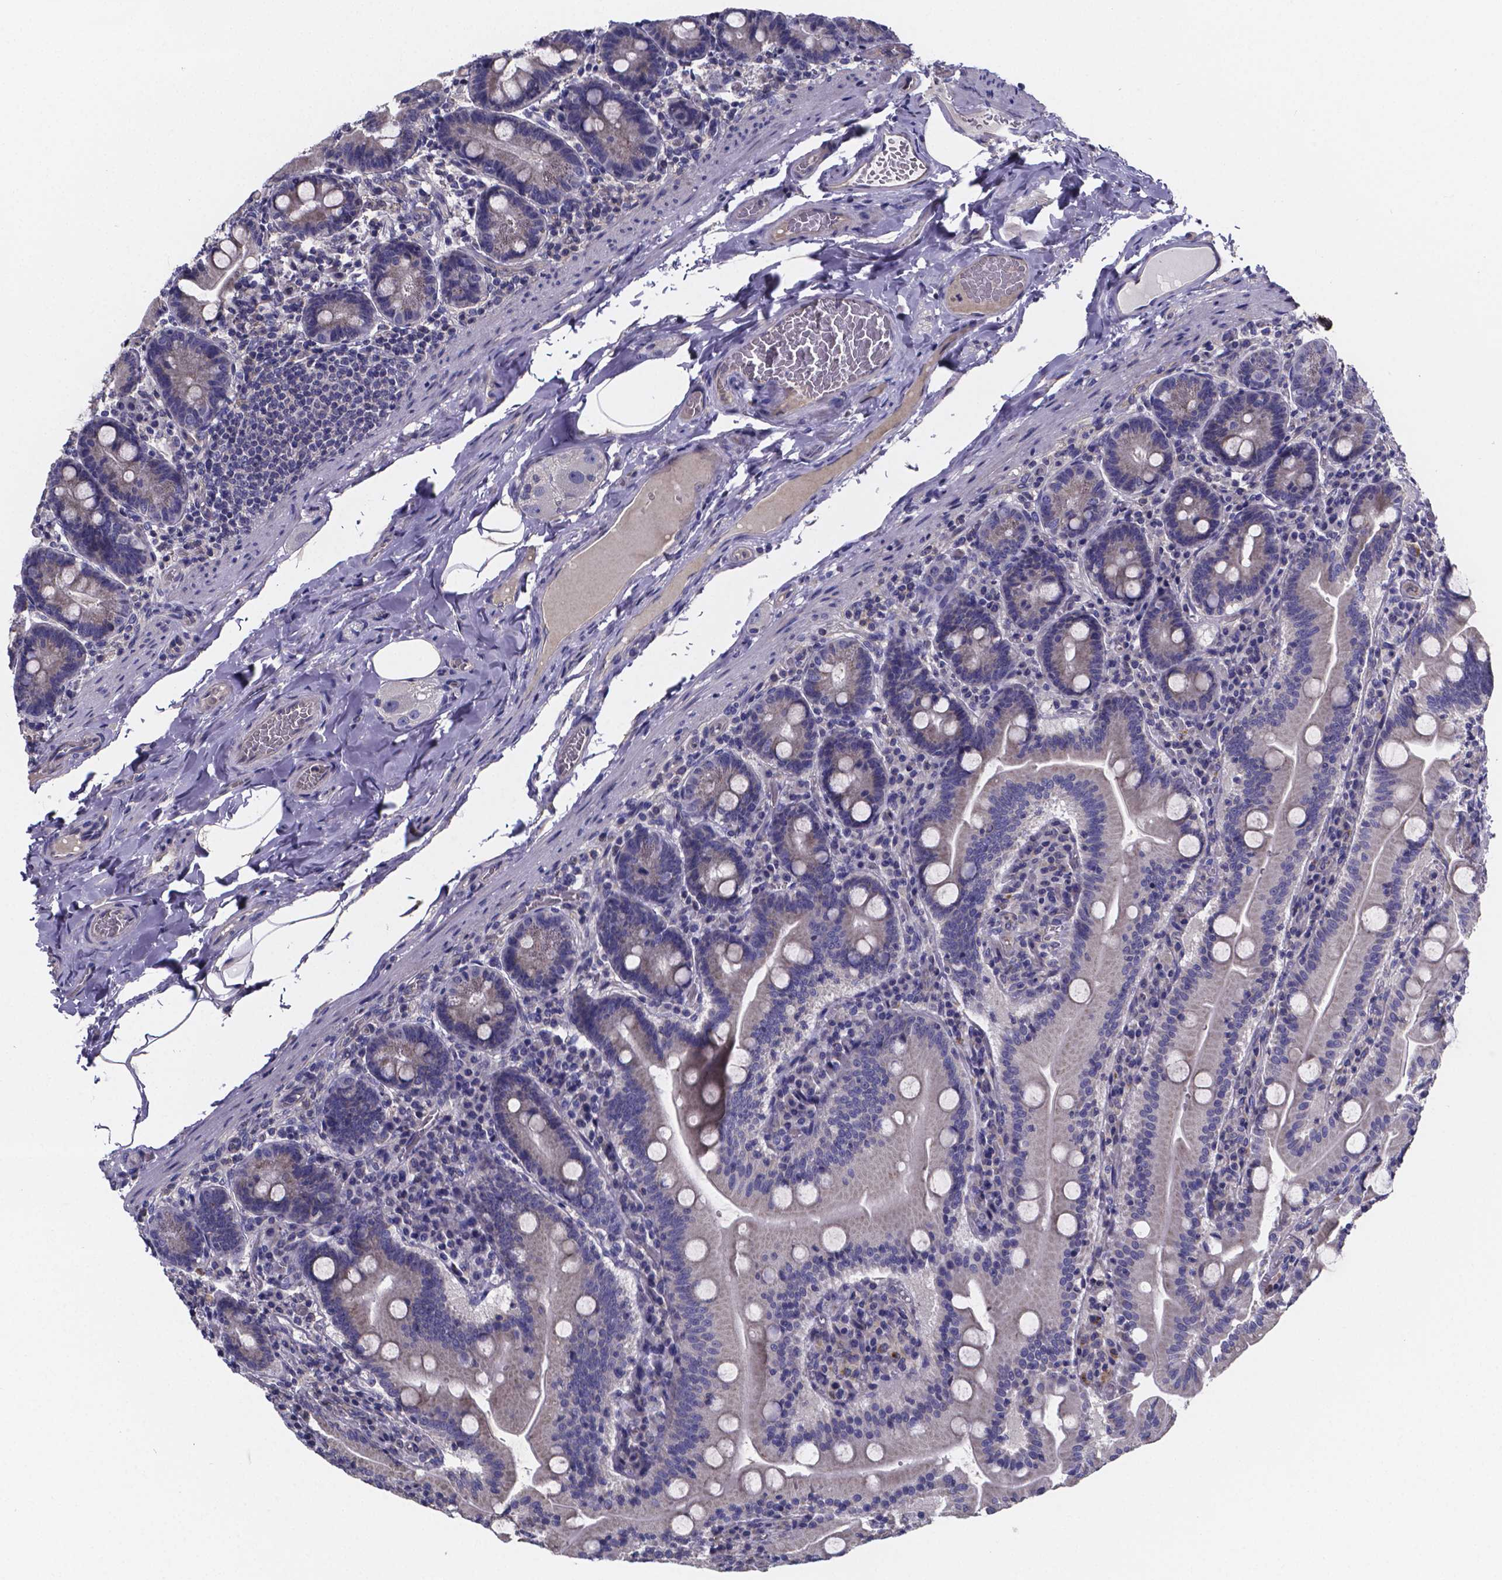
{"staining": {"intensity": "negative", "quantity": "none", "location": "none"}, "tissue": "small intestine", "cell_type": "Glandular cells", "image_type": "normal", "snomed": [{"axis": "morphology", "description": "Normal tissue, NOS"}, {"axis": "topography", "description": "Small intestine"}], "caption": "The histopathology image displays no staining of glandular cells in normal small intestine. (Immunohistochemistry (ihc), brightfield microscopy, high magnification).", "gene": "SFRP4", "patient": {"sex": "male", "age": 37}}